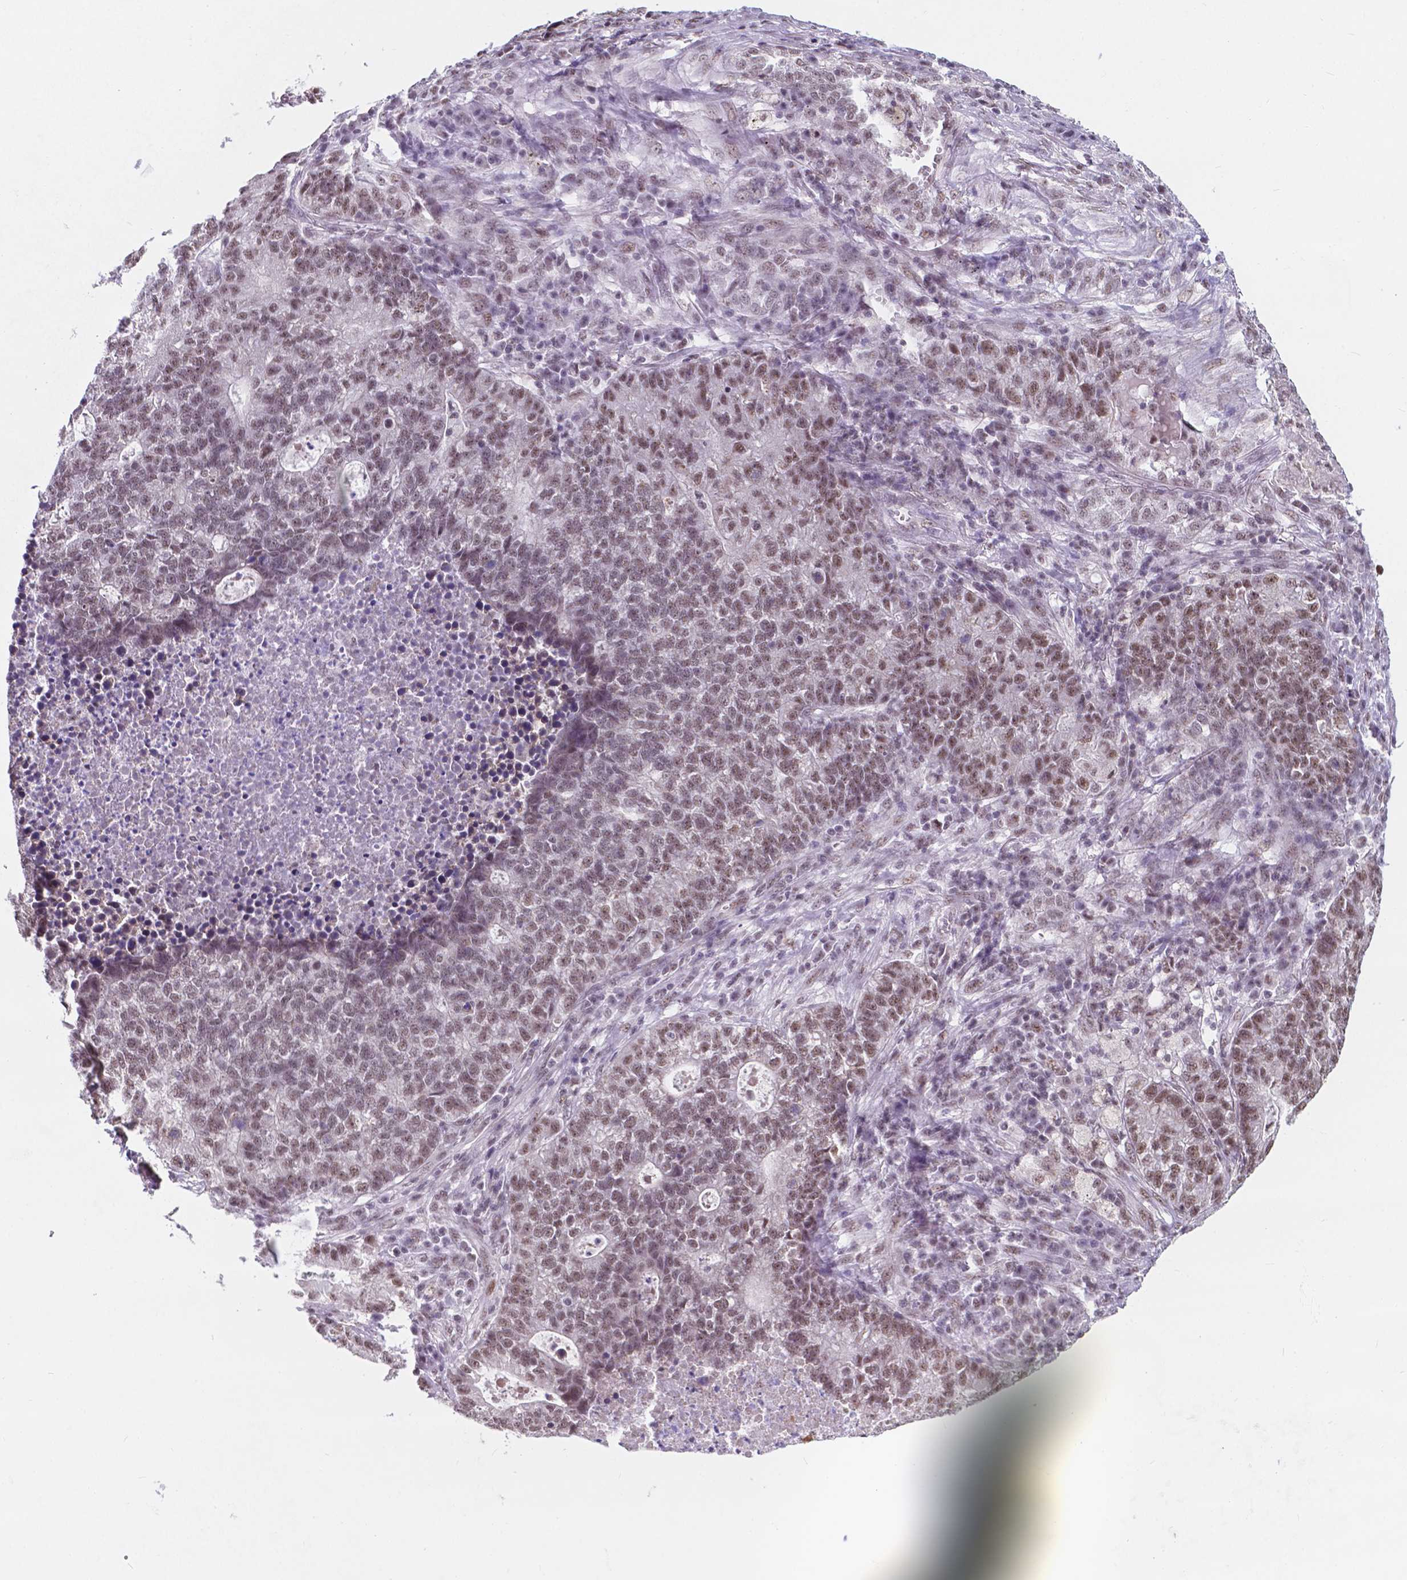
{"staining": {"intensity": "weak", "quantity": "25%-75%", "location": "nuclear"}, "tissue": "lung cancer", "cell_type": "Tumor cells", "image_type": "cancer", "snomed": [{"axis": "morphology", "description": "Adenocarcinoma, NOS"}, {"axis": "topography", "description": "Lung"}], "caption": "Lung cancer (adenocarcinoma) was stained to show a protein in brown. There is low levels of weak nuclear staining in approximately 25%-75% of tumor cells.", "gene": "BCAS2", "patient": {"sex": "male", "age": 57}}